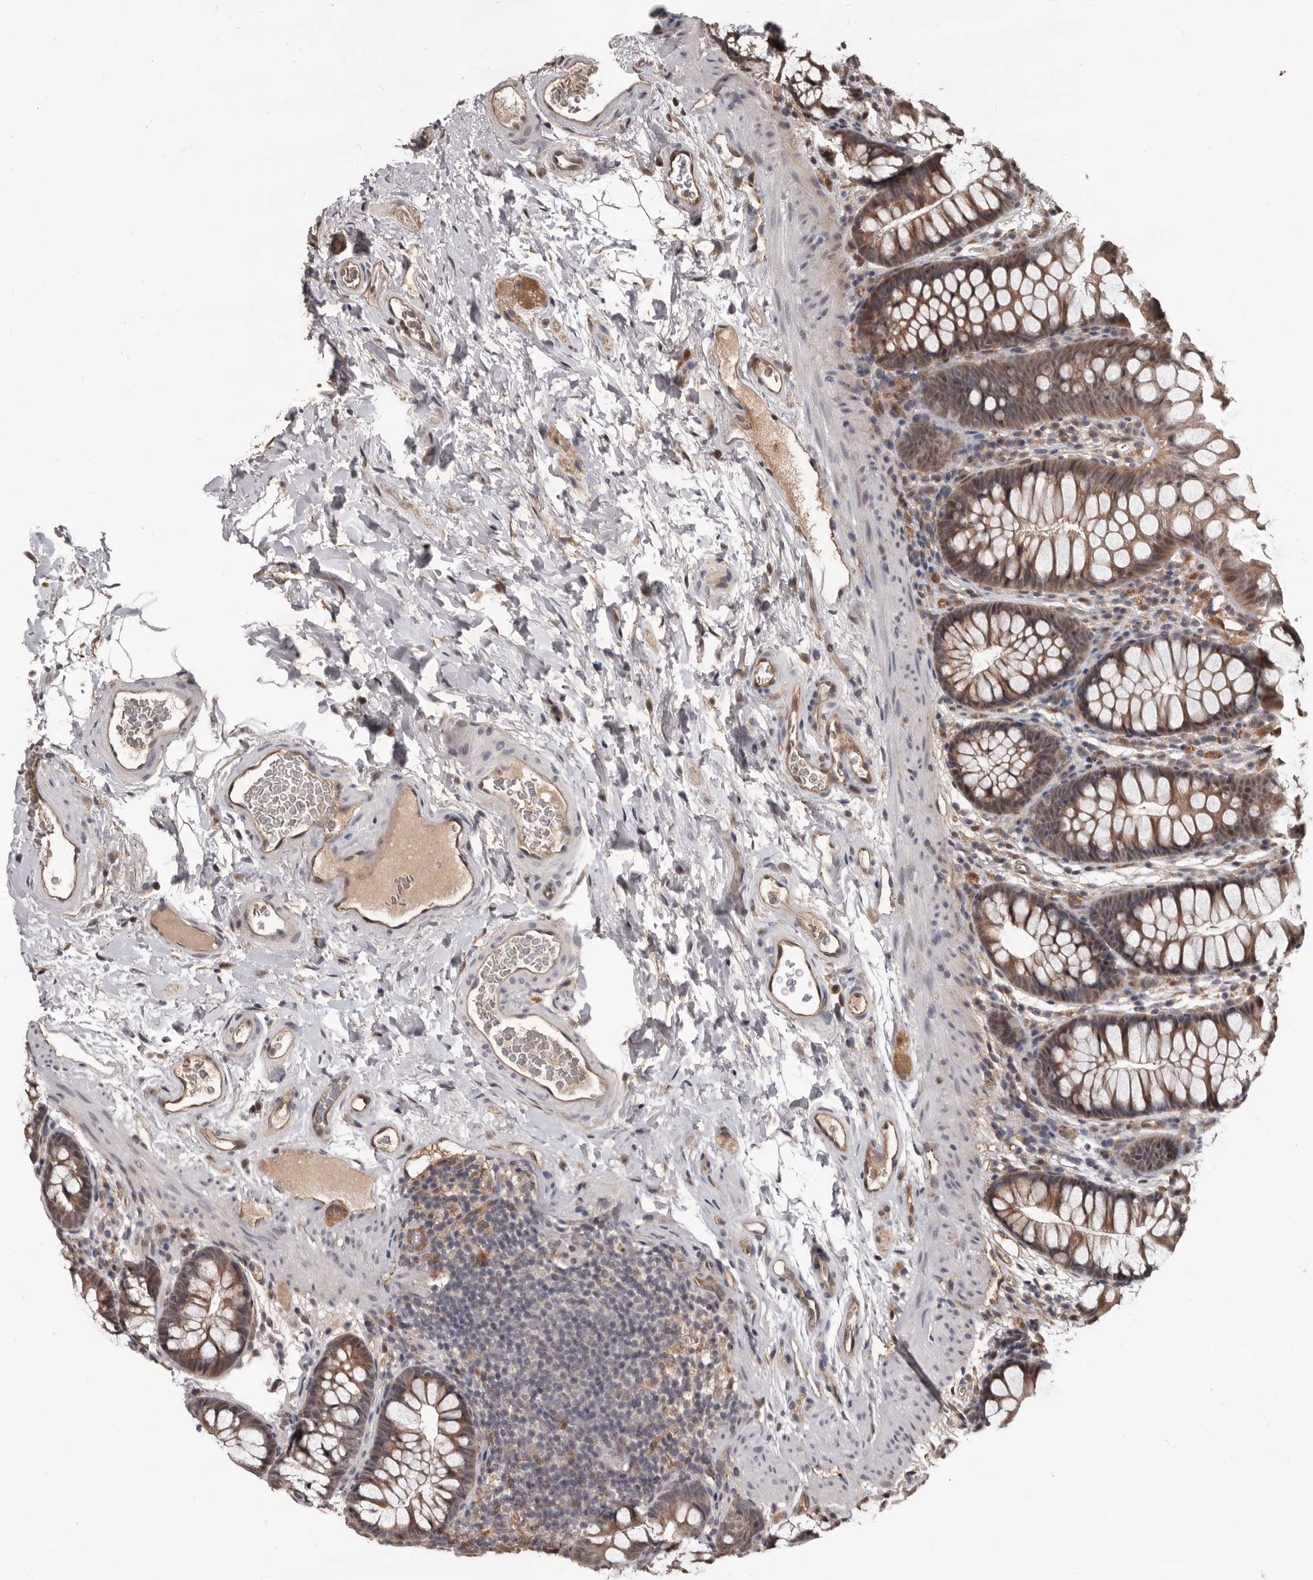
{"staining": {"intensity": "weak", "quantity": ">75%", "location": "cytoplasmic/membranous"}, "tissue": "colon", "cell_type": "Endothelial cells", "image_type": "normal", "snomed": [{"axis": "morphology", "description": "Normal tissue, NOS"}, {"axis": "topography", "description": "Colon"}], "caption": "Immunohistochemistry micrograph of benign colon stained for a protein (brown), which demonstrates low levels of weak cytoplasmic/membranous expression in approximately >75% of endothelial cells.", "gene": "AHR", "patient": {"sex": "female", "age": 62}}